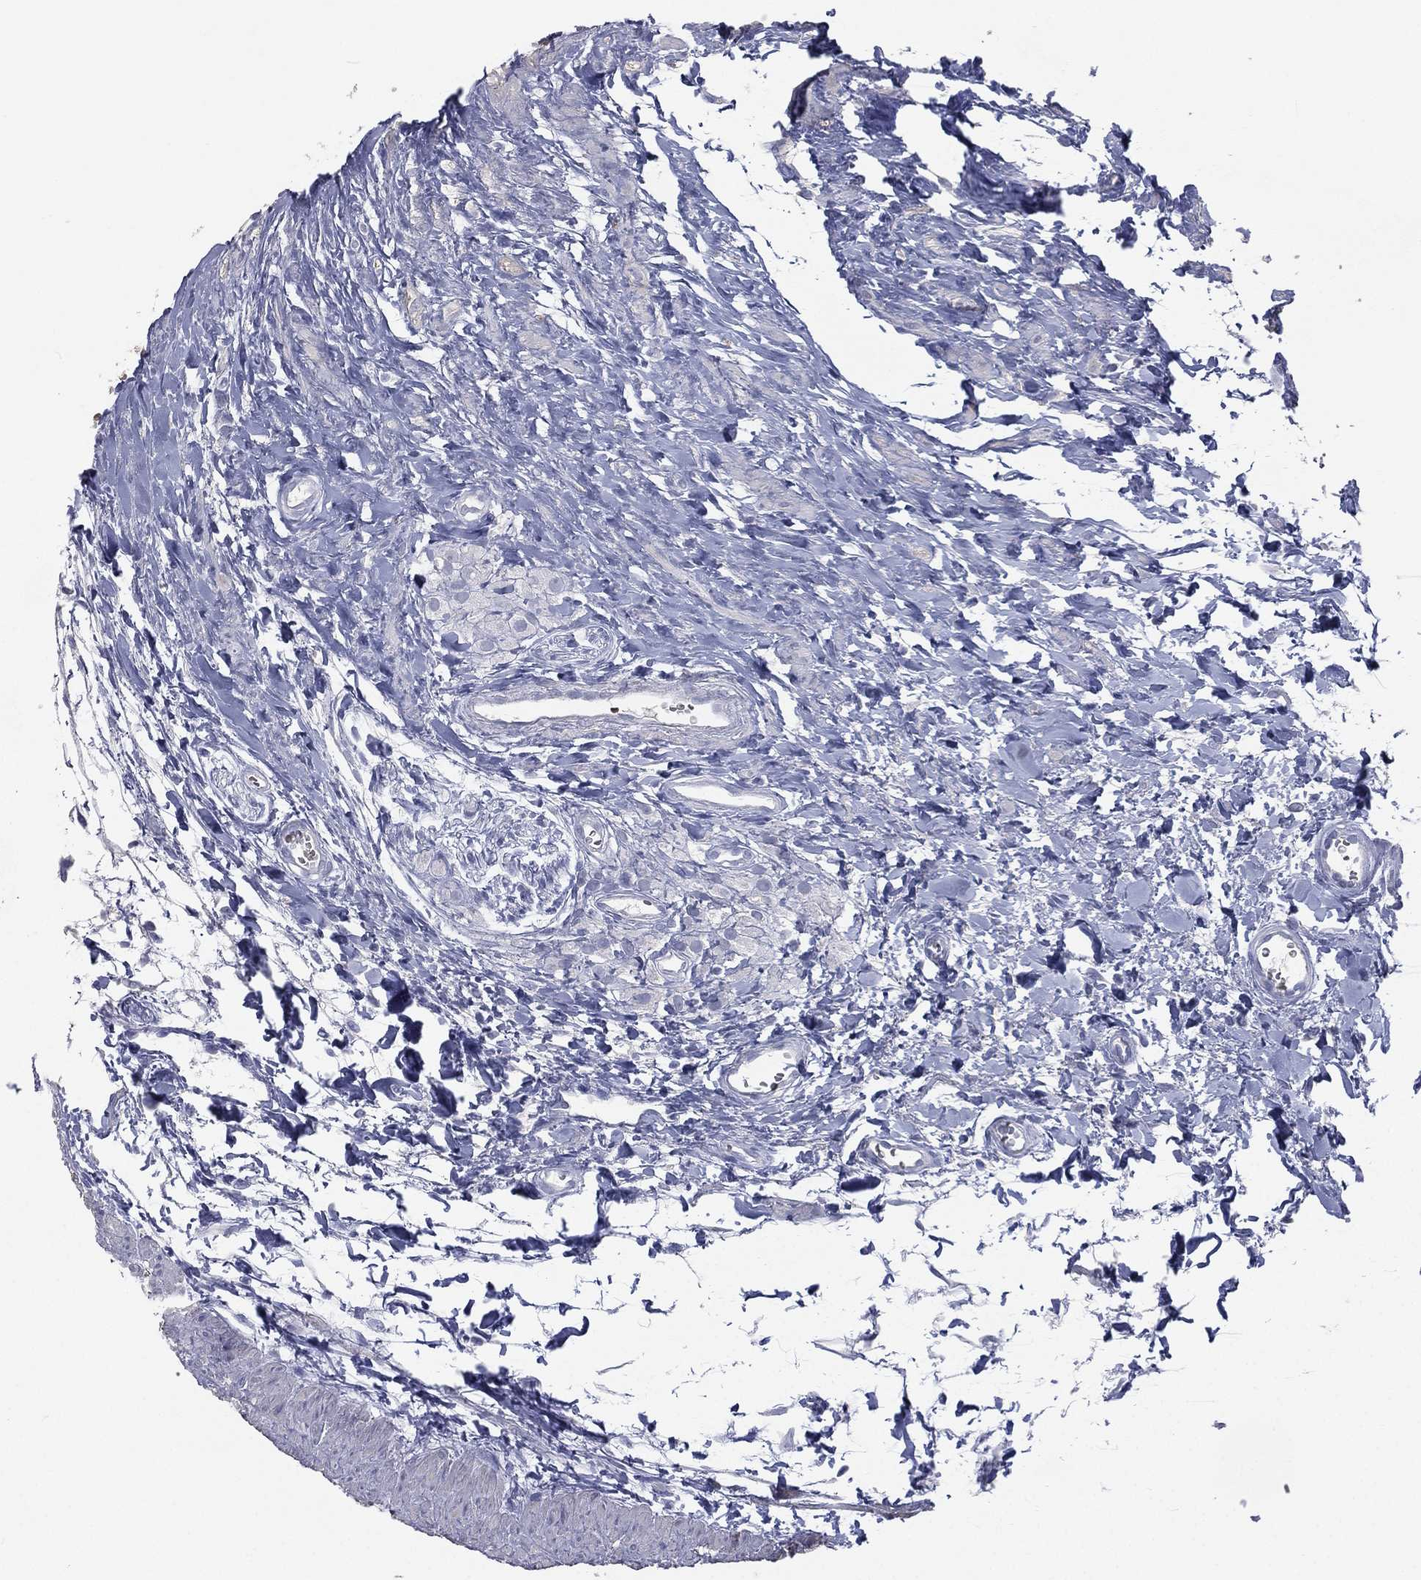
{"staining": {"intensity": "negative", "quantity": "none", "location": "none"}, "tissue": "testis cancer", "cell_type": "Tumor cells", "image_type": "cancer", "snomed": [{"axis": "morphology", "description": "Seminoma, NOS"}, {"axis": "morphology", "description": "Carcinoma, Embryonal, NOS"}, {"axis": "topography", "description": "Testis"}], "caption": "Immunohistochemistry micrograph of neoplastic tissue: human testis cancer stained with DAB (3,3'-diaminobenzidine) demonstrates no significant protein positivity in tumor cells.", "gene": "ESX1", "patient": {"sex": "male", "age": 22}}